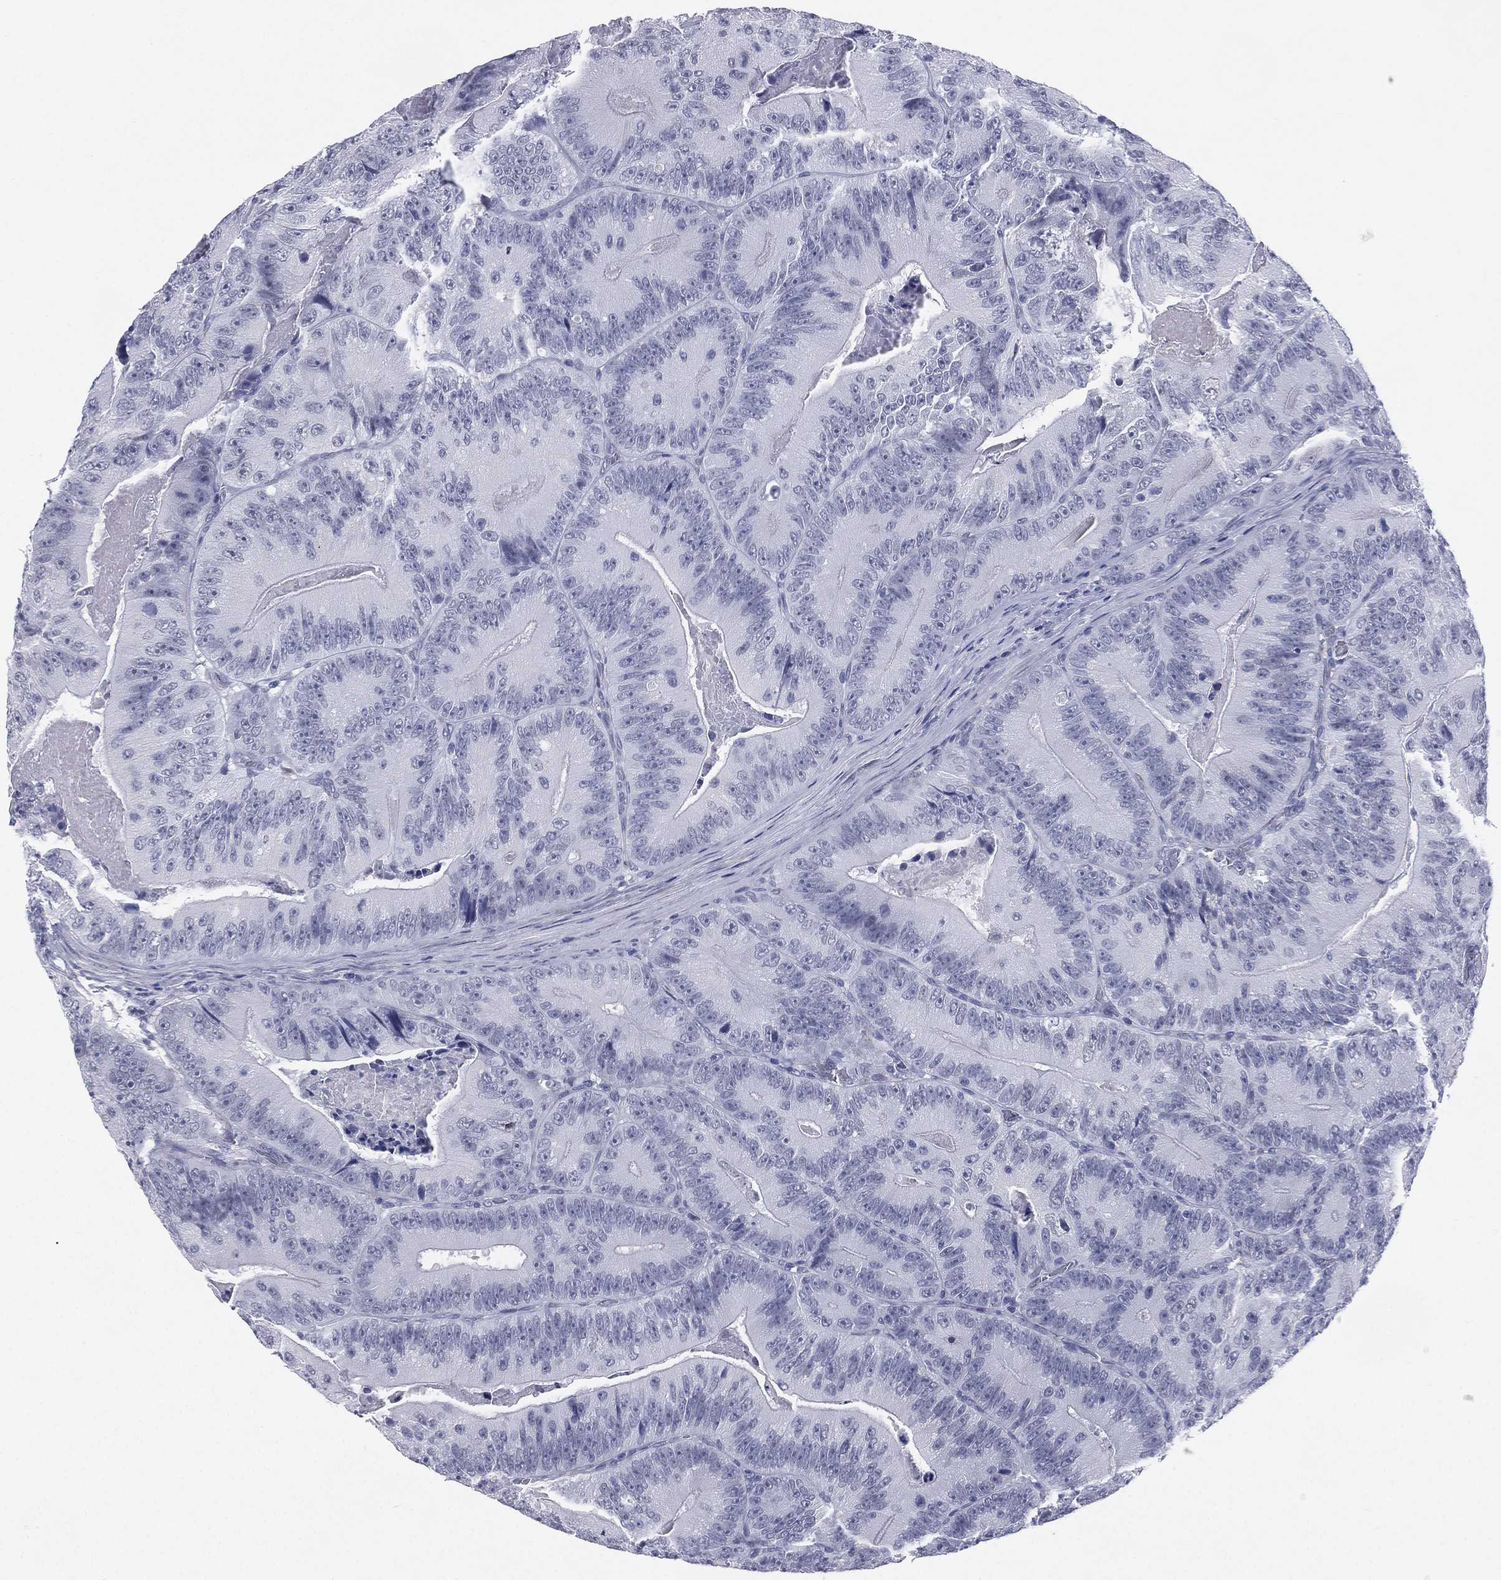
{"staining": {"intensity": "negative", "quantity": "none", "location": "none"}, "tissue": "colorectal cancer", "cell_type": "Tumor cells", "image_type": "cancer", "snomed": [{"axis": "morphology", "description": "Adenocarcinoma, NOS"}, {"axis": "topography", "description": "Colon"}], "caption": "Tumor cells show no significant protein expression in colorectal cancer. The staining is performed using DAB (3,3'-diaminobenzidine) brown chromogen with nuclei counter-stained in using hematoxylin.", "gene": "HLA-DOA", "patient": {"sex": "female", "age": 86}}